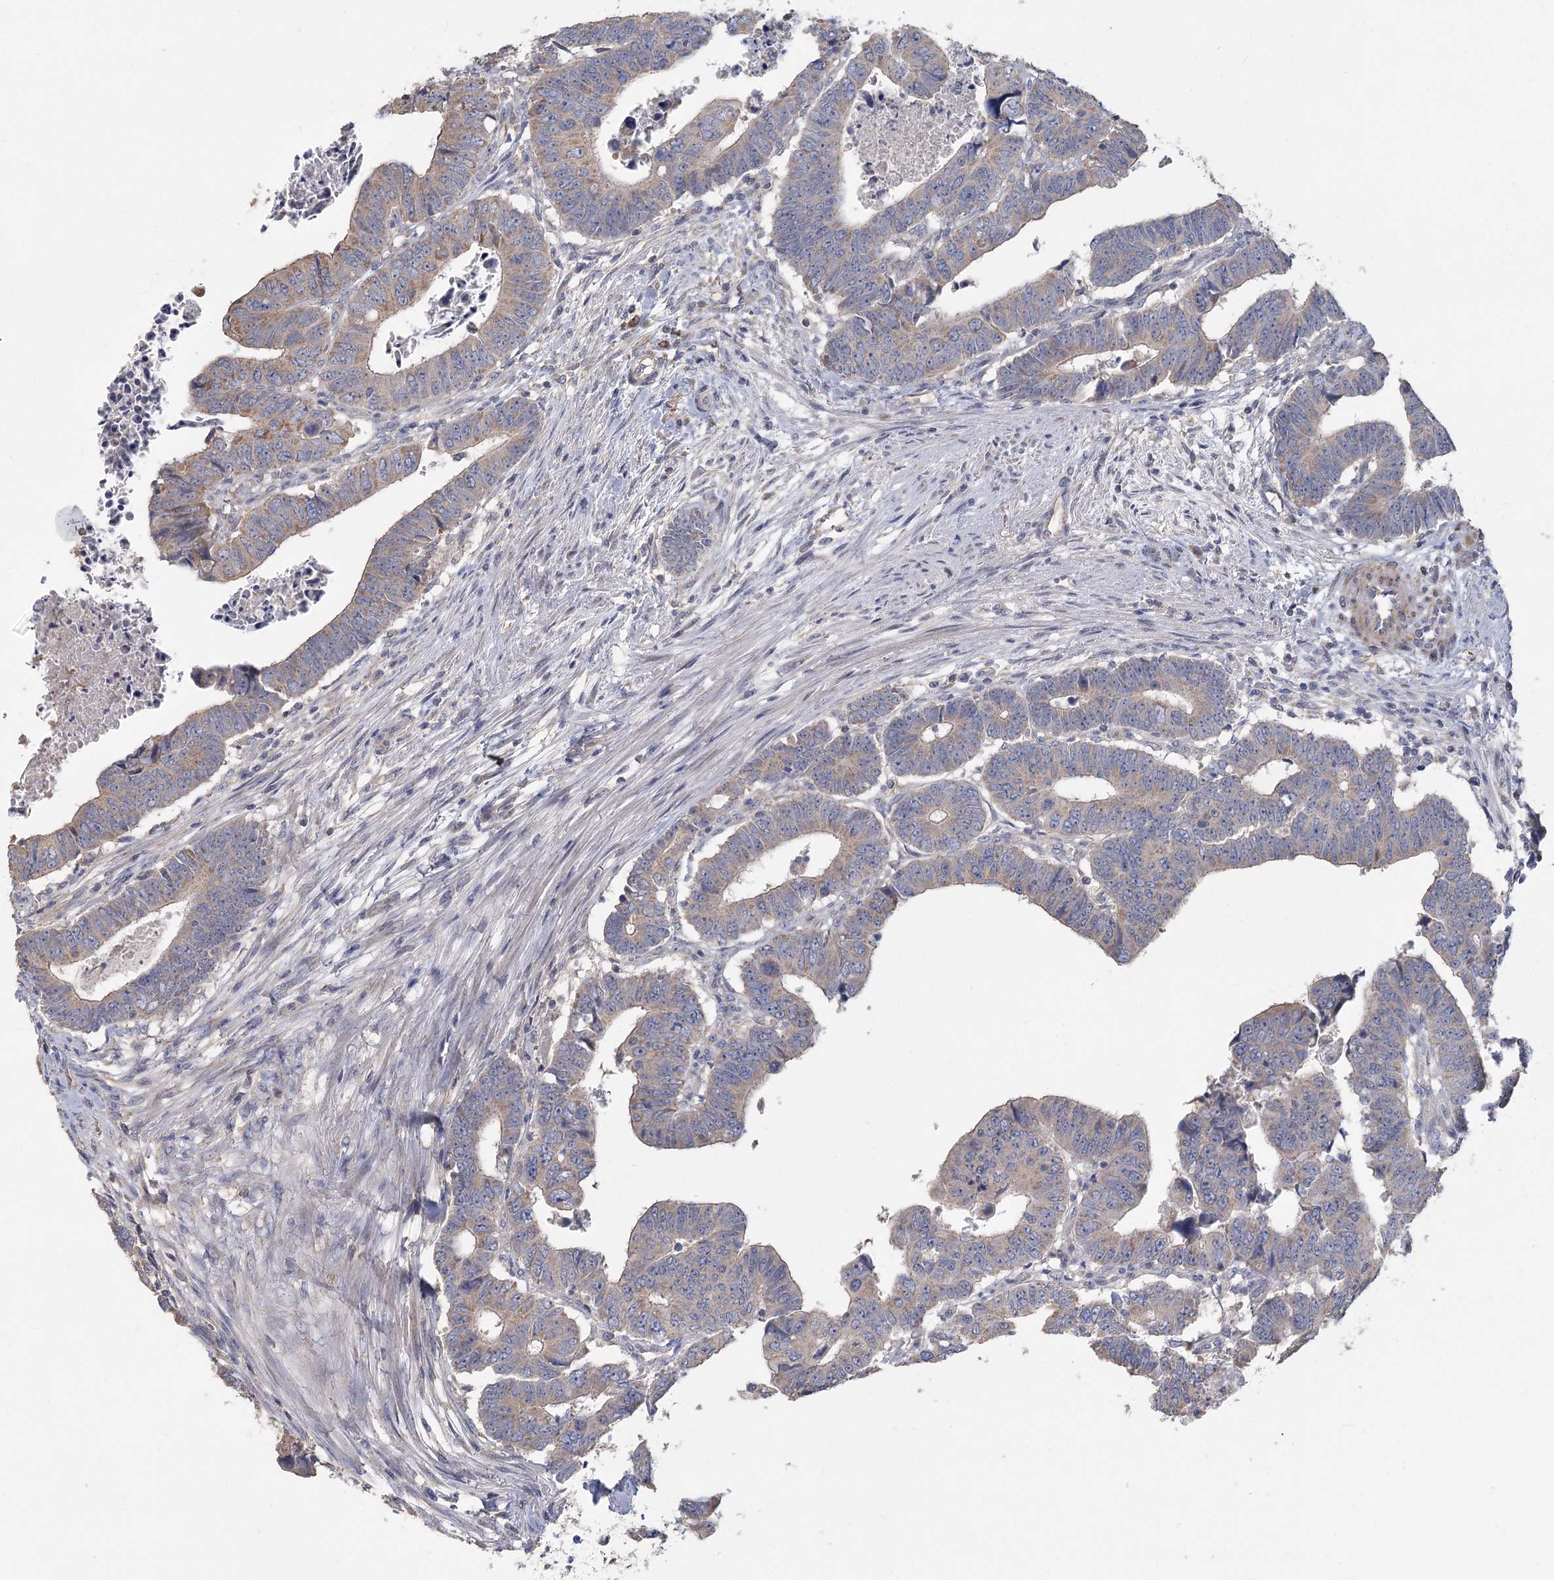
{"staining": {"intensity": "weak", "quantity": "25%-75%", "location": "cytoplasmic/membranous"}, "tissue": "colorectal cancer", "cell_type": "Tumor cells", "image_type": "cancer", "snomed": [{"axis": "morphology", "description": "Normal tissue, NOS"}, {"axis": "morphology", "description": "Adenocarcinoma, NOS"}, {"axis": "topography", "description": "Rectum"}], "caption": "High-magnification brightfield microscopy of adenocarcinoma (colorectal) stained with DAB (brown) and counterstained with hematoxylin (blue). tumor cells exhibit weak cytoplasmic/membranous expression is identified in about25%-75% of cells. The protein of interest is shown in brown color, while the nuclei are stained blue.", "gene": "CNTLN", "patient": {"sex": "female", "age": 65}}